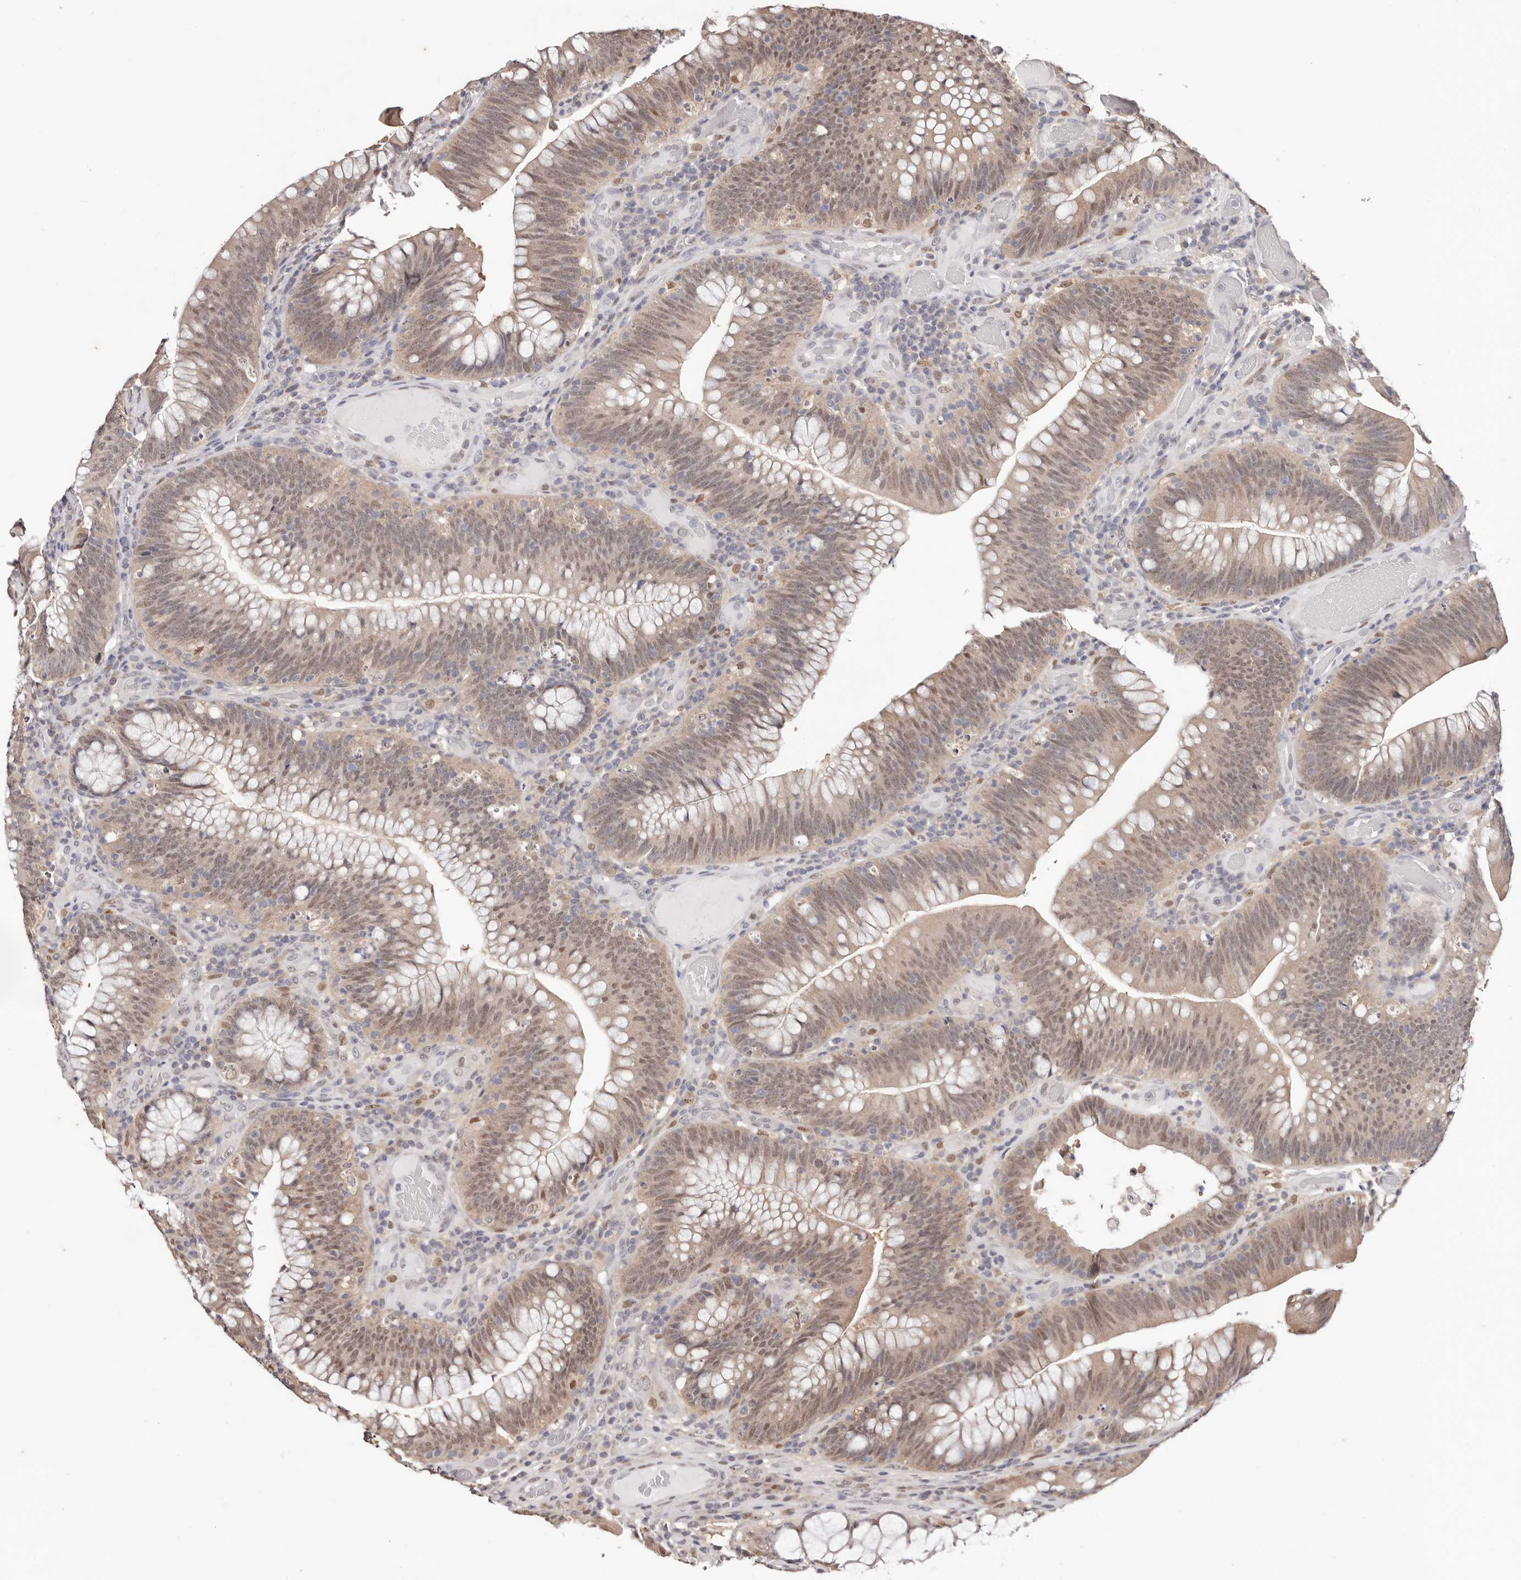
{"staining": {"intensity": "weak", "quantity": "25%-75%", "location": "cytoplasmic/membranous,nuclear"}, "tissue": "colorectal cancer", "cell_type": "Tumor cells", "image_type": "cancer", "snomed": [{"axis": "morphology", "description": "Normal tissue, NOS"}, {"axis": "topography", "description": "Colon"}], "caption": "Weak cytoplasmic/membranous and nuclear protein positivity is seen in about 25%-75% of tumor cells in colorectal cancer. The staining was performed using DAB, with brown indicating positive protein expression. Nuclei are stained blue with hematoxylin.", "gene": "TYW3", "patient": {"sex": "female", "age": 82}}